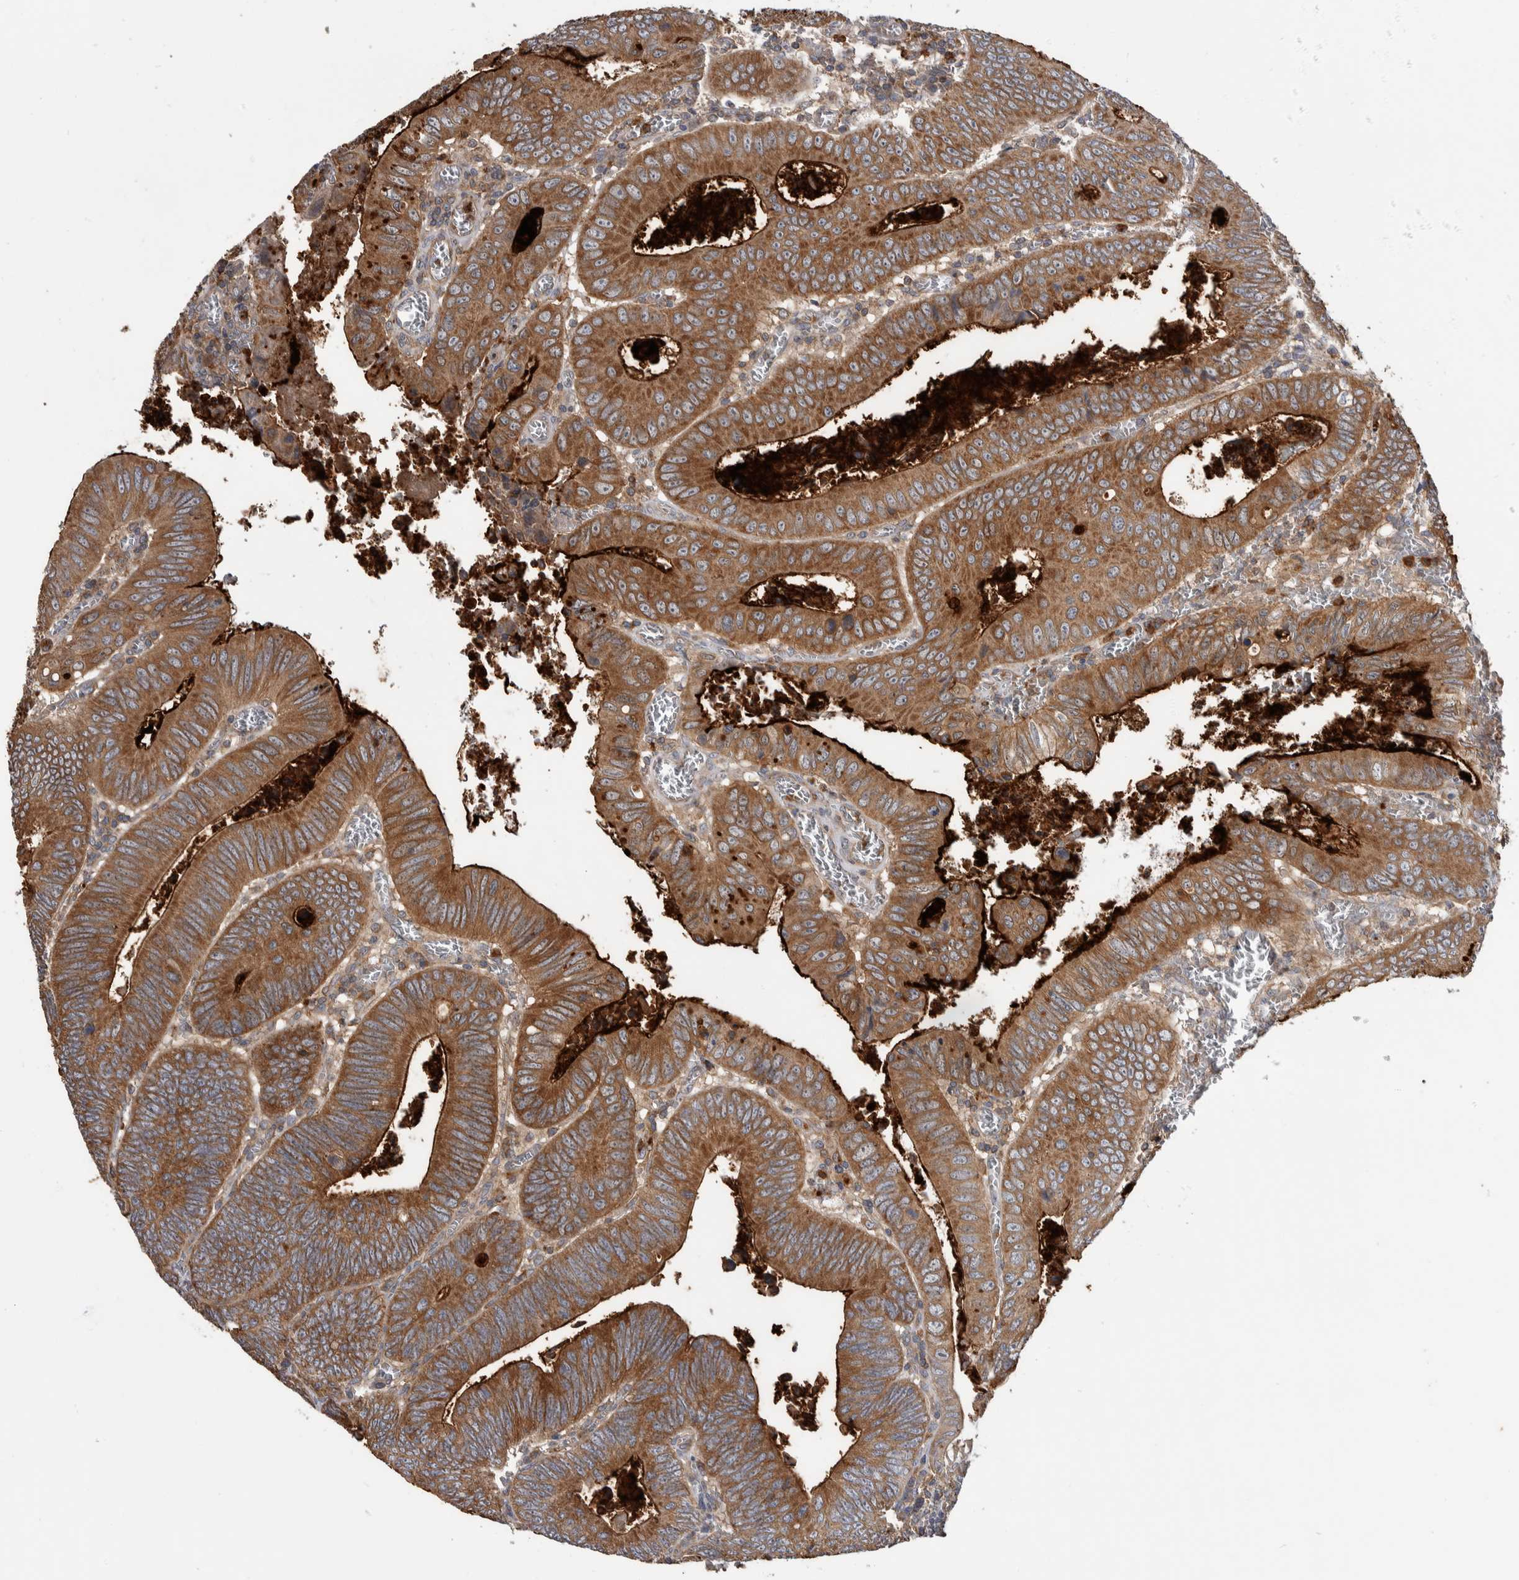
{"staining": {"intensity": "moderate", "quantity": ">75%", "location": "cytoplasmic/membranous"}, "tissue": "colorectal cancer", "cell_type": "Tumor cells", "image_type": "cancer", "snomed": [{"axis": "morphology", "description": "Inflammation, NOS"}, {"axis": "morphology", "description": "Adenocarcinoma, NOS"}, {"axis": "topography", "description": "Colon"}], "caption": "Tumor cells exhibit moderate cytoplasmic/membranous expression in approximately >75% of cells in adenocarcinoma (colorectal). The protein is stained brown, and the nuclei are stained in blue (DAB IHC with brightfield microscopy, high magnification).", "gene": "SDCBP", "patient": {"sex": "male", "age": 72}}